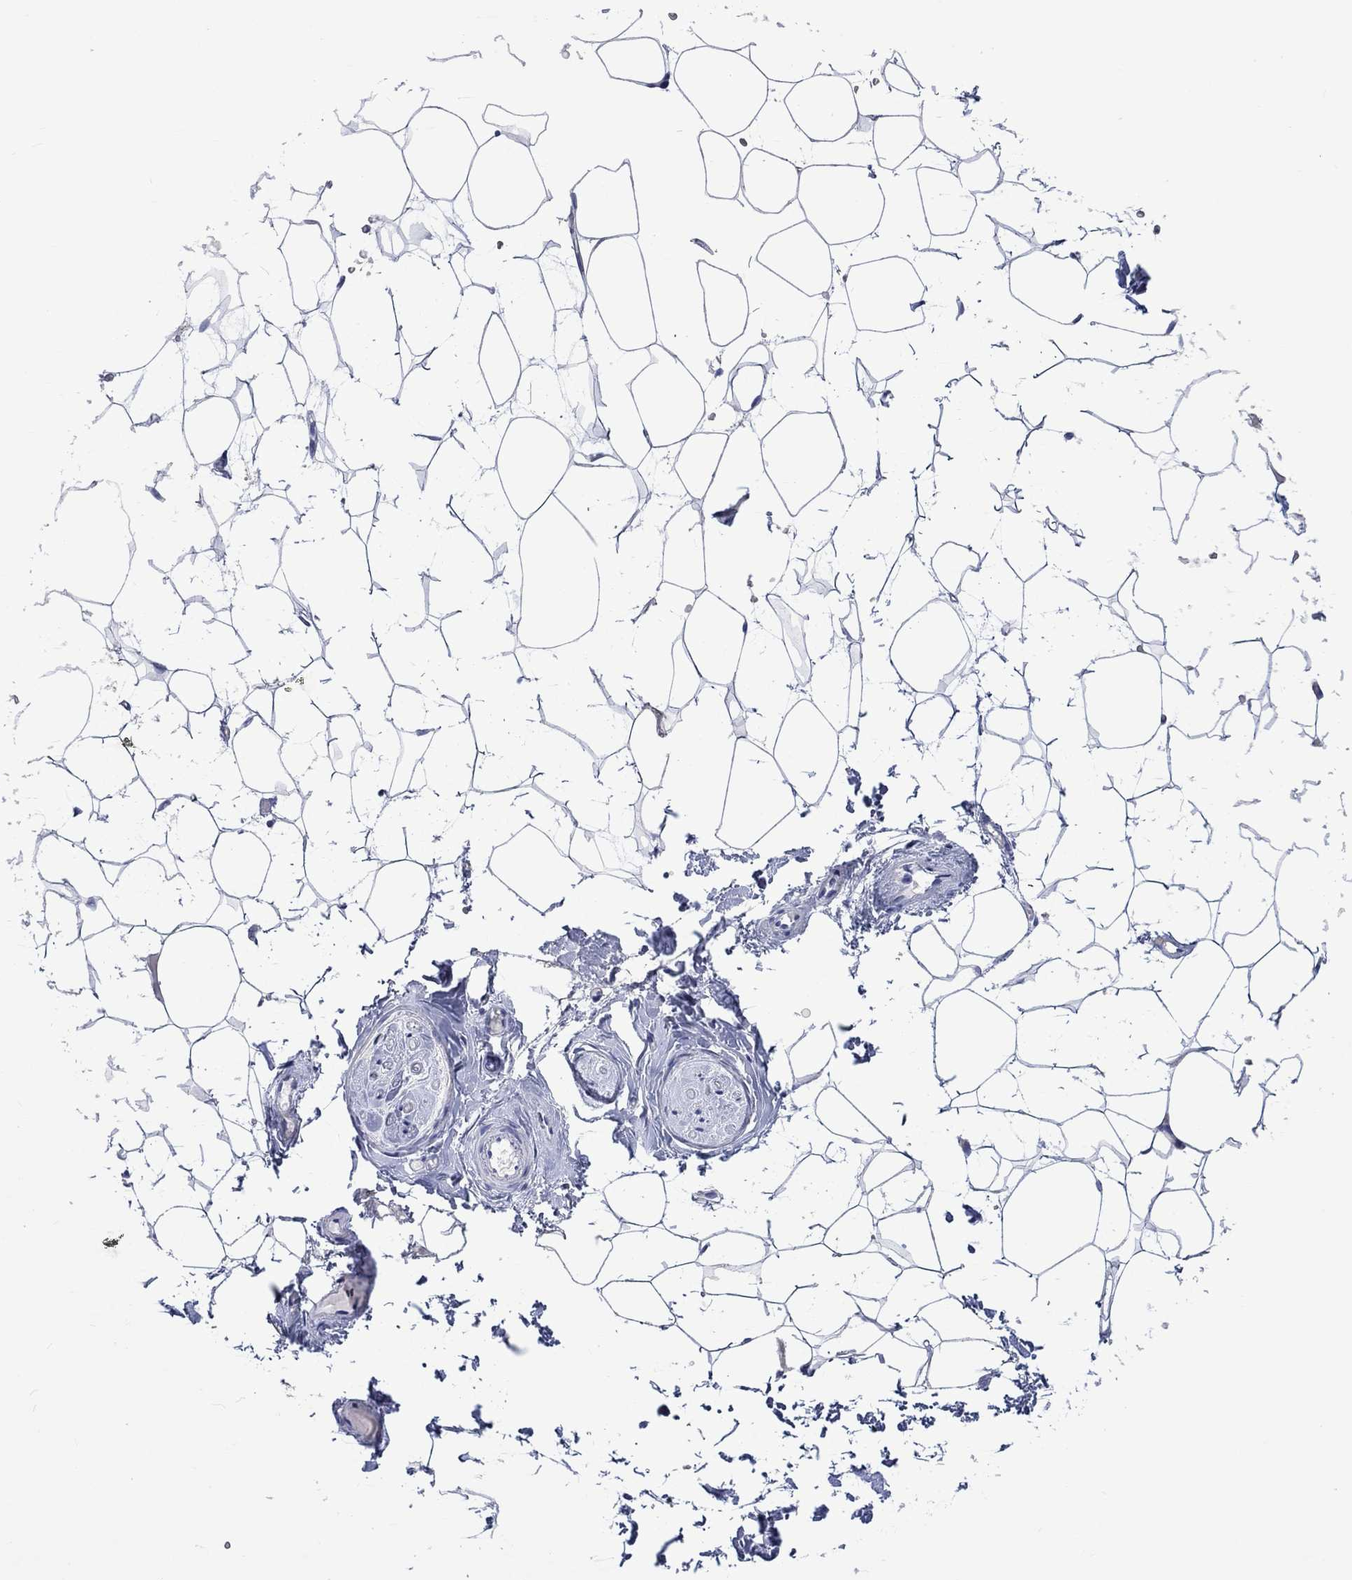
{"staining": {"intensity": "negative", "quantity": "none", "location": "none"}, "tissue": "adipose tissue", "cell_type": "Adipocytes", "image_type": "normal", "snomed": [{"axis": "morphology", "description": "Normal tissue, NOS"}, {"axis": "topography", "description": "Skin"}, {"axis": "topography", "description": "Peripheral nerve tissue"}], "caption": "An immunohistochemistry (IHC) image of normal adipose tissue is shown. There is no staining in adipocytes of adipose tissue. (Immunohistochemistry (ihc), brightfield microscopy, high magnification).", "gene": "CACNG3", "patient": {"sex": "female", "age": 56}}